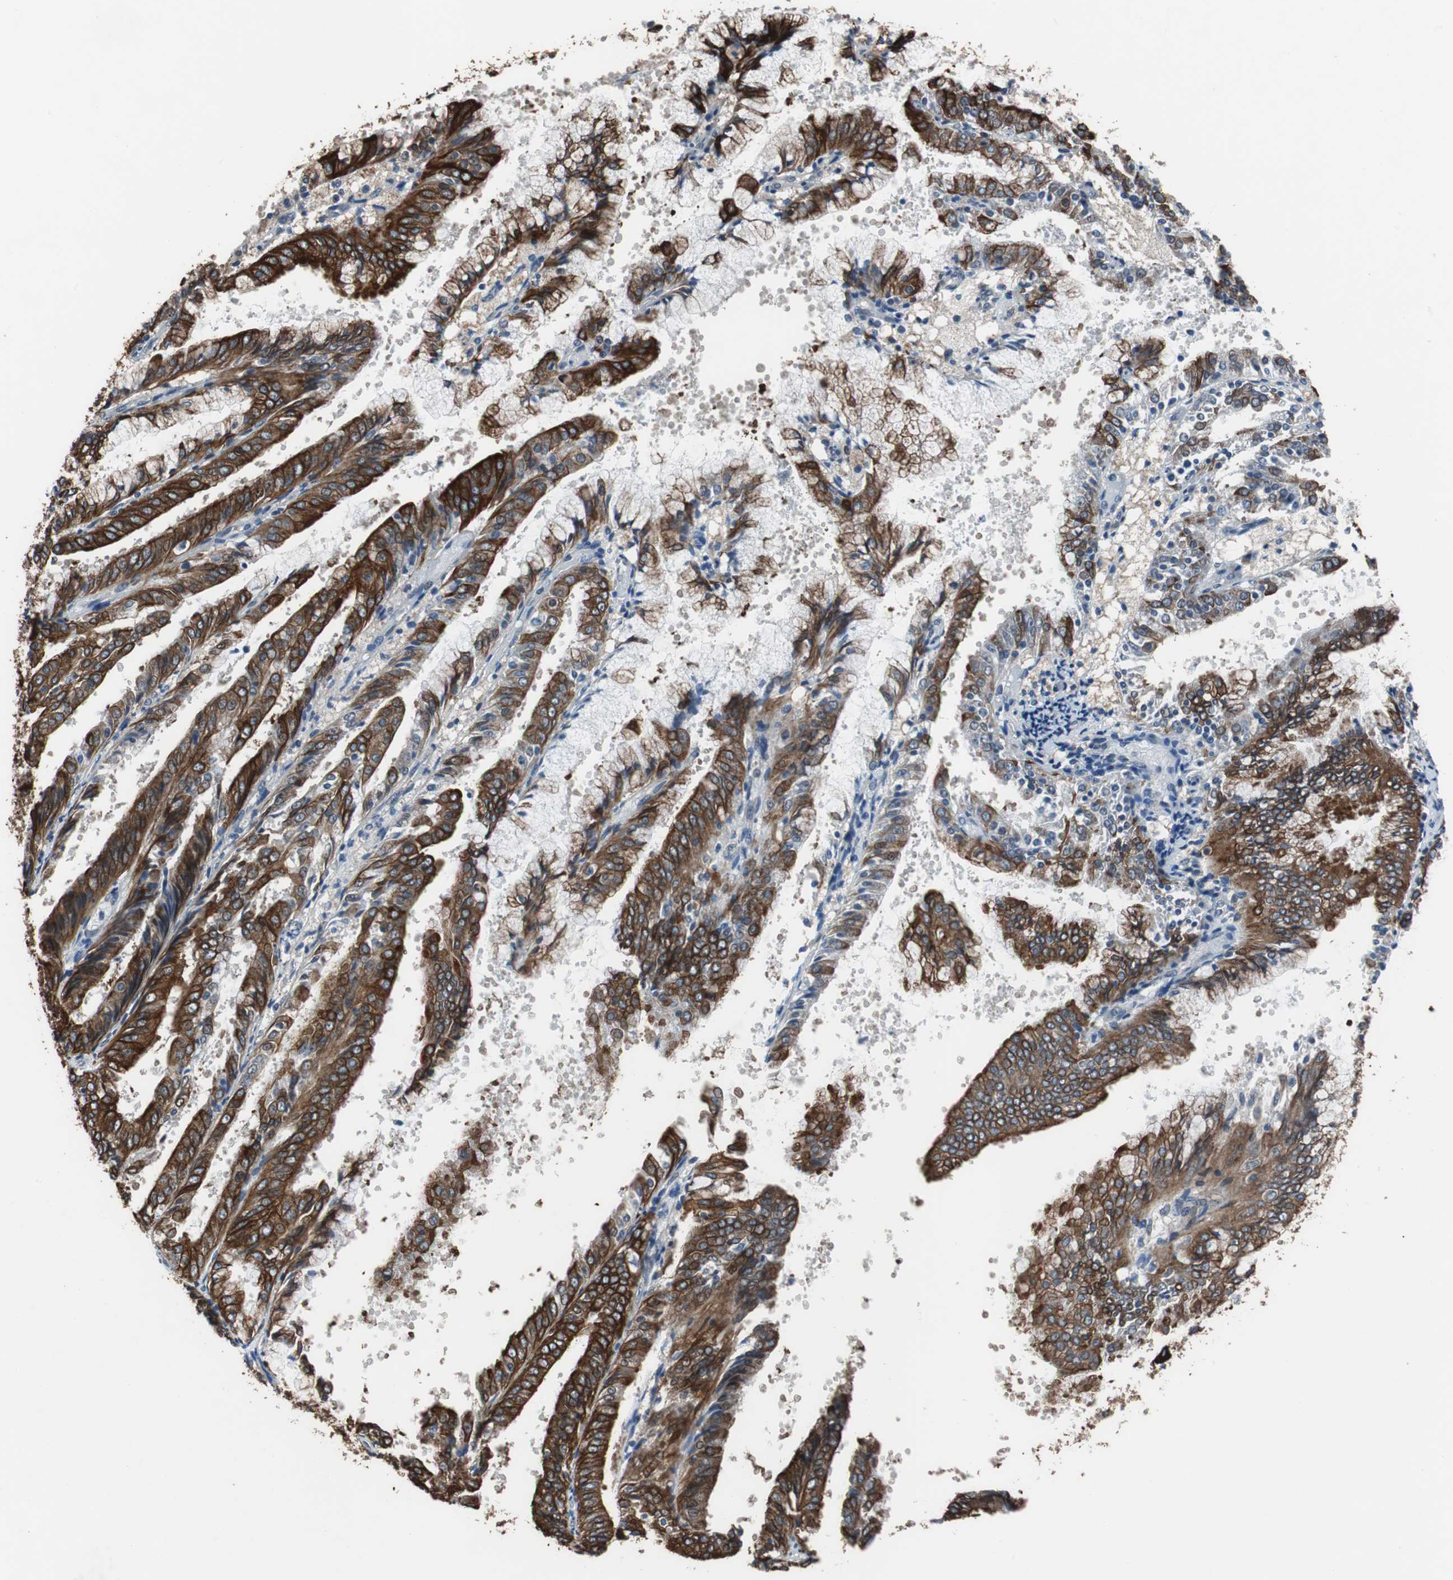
{"staining": {"intensity": "strong", "quantity": ">75%", "location": "cytoplasmic/membranous"}, "tissue": "endometrial cancer", "cell_type": "Tumor cells", "image_type": "cancer", "snomed": [{"axis": "morphology", "description": "Adenocarcinoma, NOS"}, {"axis": "topography", "description": "Endometrium"}], "caption": "DAB (3,3'-diaminobenzidine) immunohistochemical staining of endometrial cancer reveals strong cytoplasmic/membranous protein expression in approximately >75% of tumor cells.", "gene": "USP10", "patient": {"sex": "female", "age": 63}}